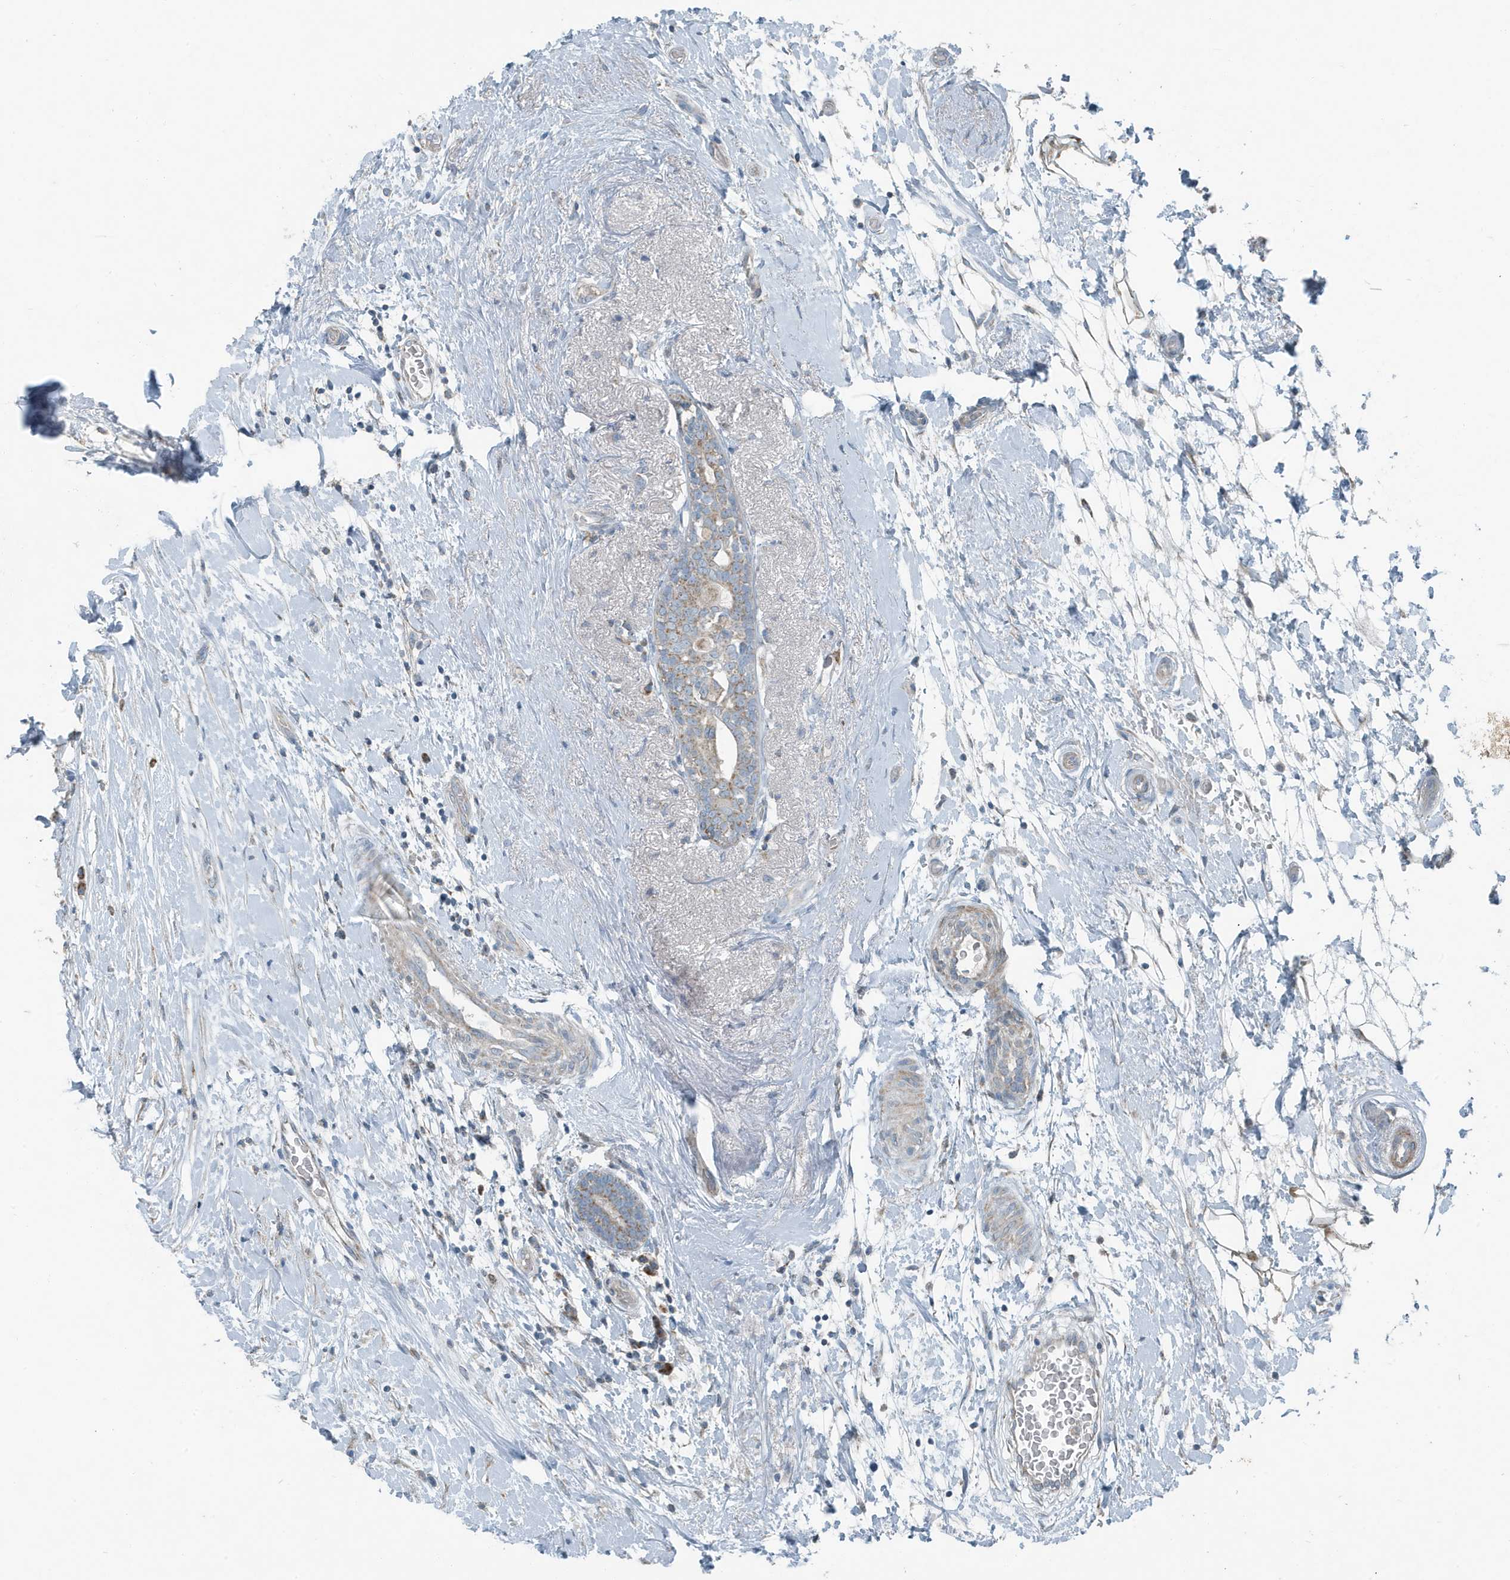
{"staining": {"intensity": "moderate", "quantity": ">75%", "location": "cytoplasmic/membranous"}, "tissue": "breast cancer", "cell_type": "Tumor cells", "image_type": "cancer", "snomed": [{"axis": "morphology", "description": "Duct carcinoma"}, {"axis": "topography", "description": "Breast"}], "caption": "The immunohistochemical stain labels moderate cytoplasmic/membranous staining in tumor cells of breast cancer (invasive ductal carcinoma) tissue.", "gene": "MT-CYB", "patient": {"sex": "female", "age": 62}}